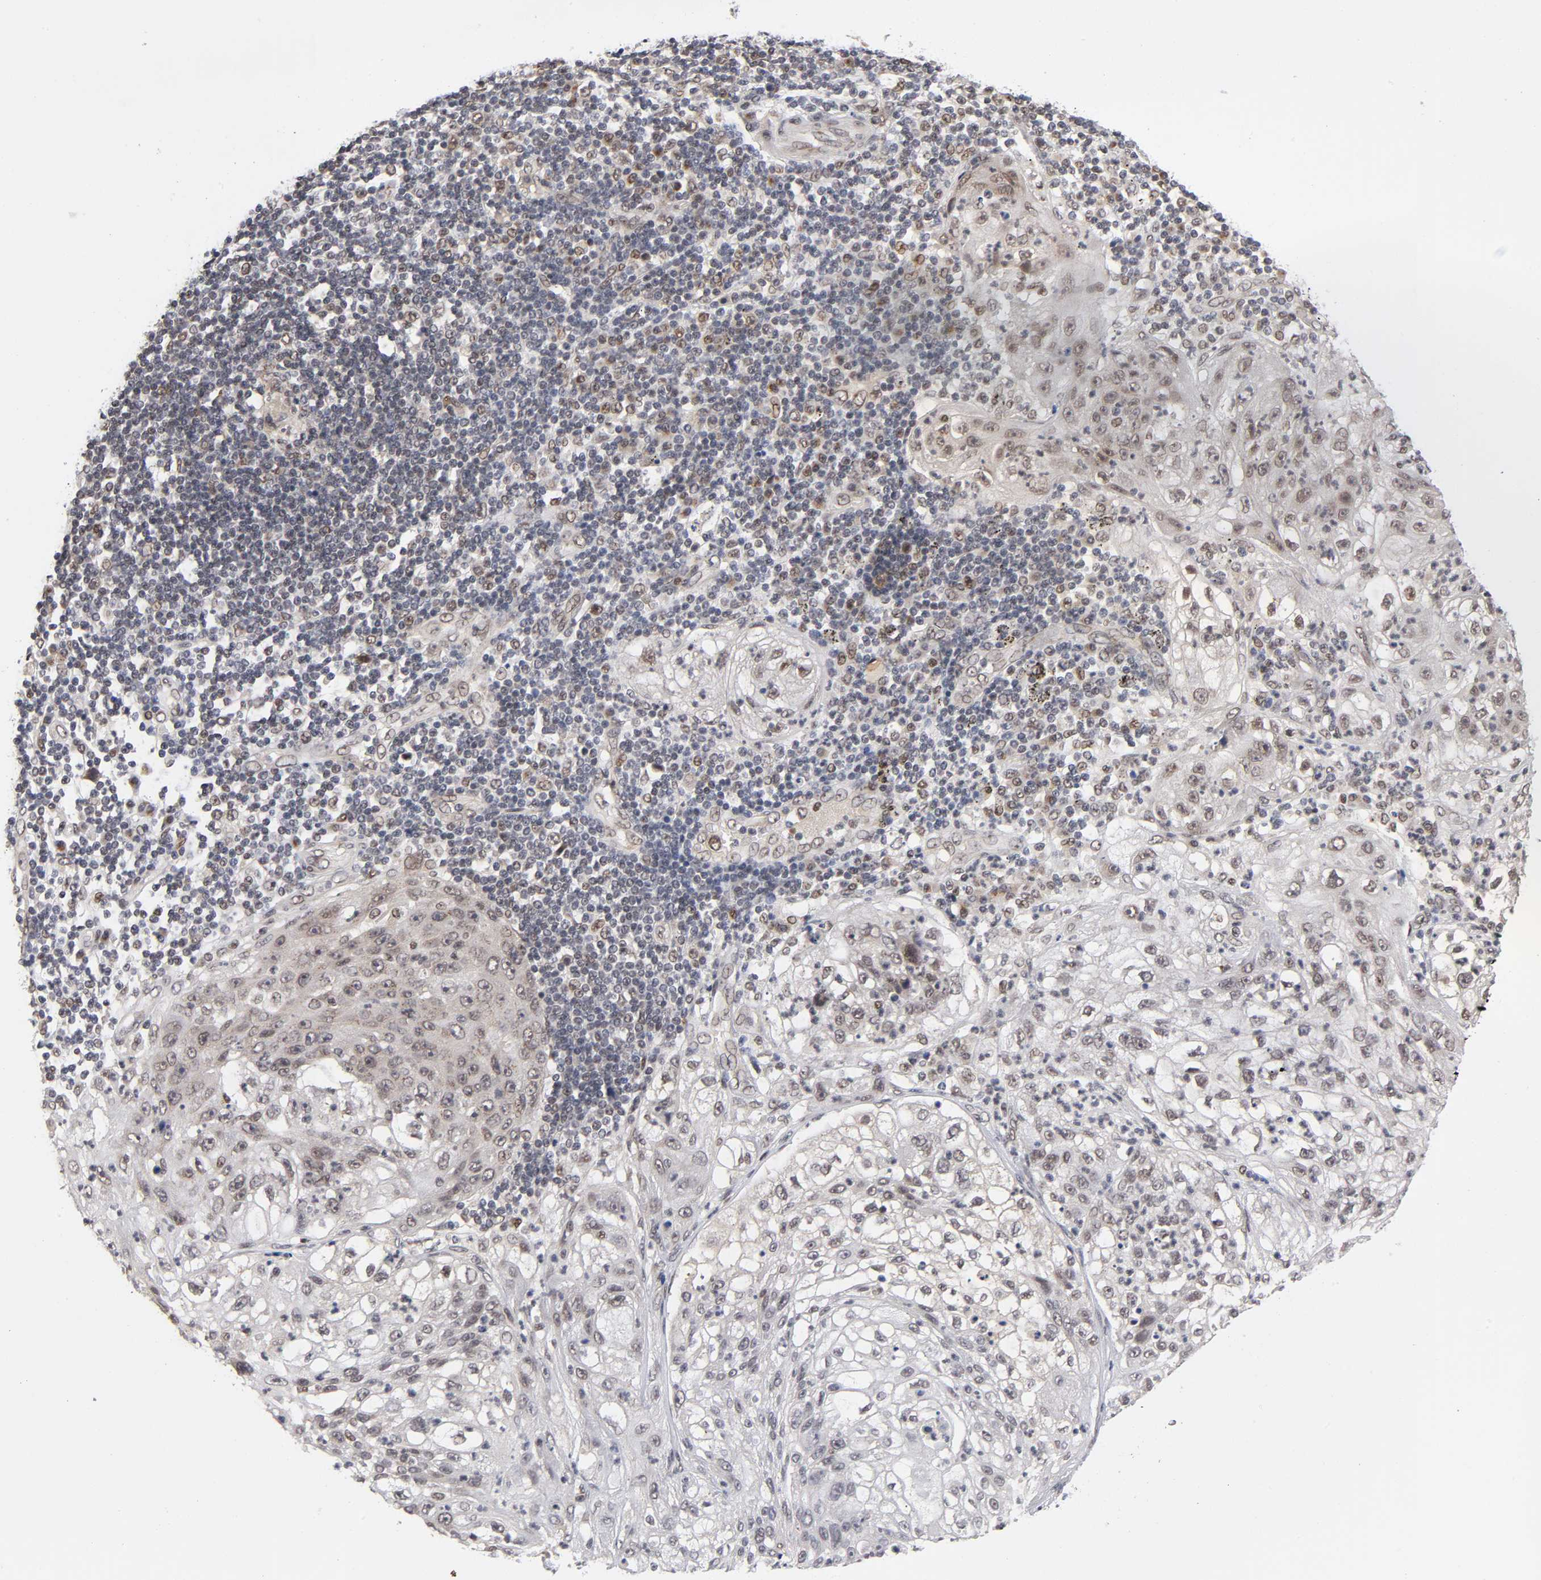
{"staining": {"intensity": "moderate", "quantity": "25%-75%", "location": "cytoplasmic/membranous,nuclear"}, "tissue": "lung cancer", "cell_type": "Tumor cells", "image_type": "cancer", "snomed": [{"axis": "morphology", "description": "Inflammation, NOS"}, {"axis": "morphology", "description": "Squamous cell carcinoma, NOS"}, {"axis": "topography", "description": "Lymph node"}, {"axis": "topography", "description": "Soft tissue"}, {"axis": "topography", "description": "Lung"}], "caption": "Brown immunohistochemical staining in human lung cancer shows moderate cytoplasmic/membranous and nuclear staining in approximately 25%-75% of tumor cells.", "gene": "EP300", "patient": {"sex": "male", "age": 66}}